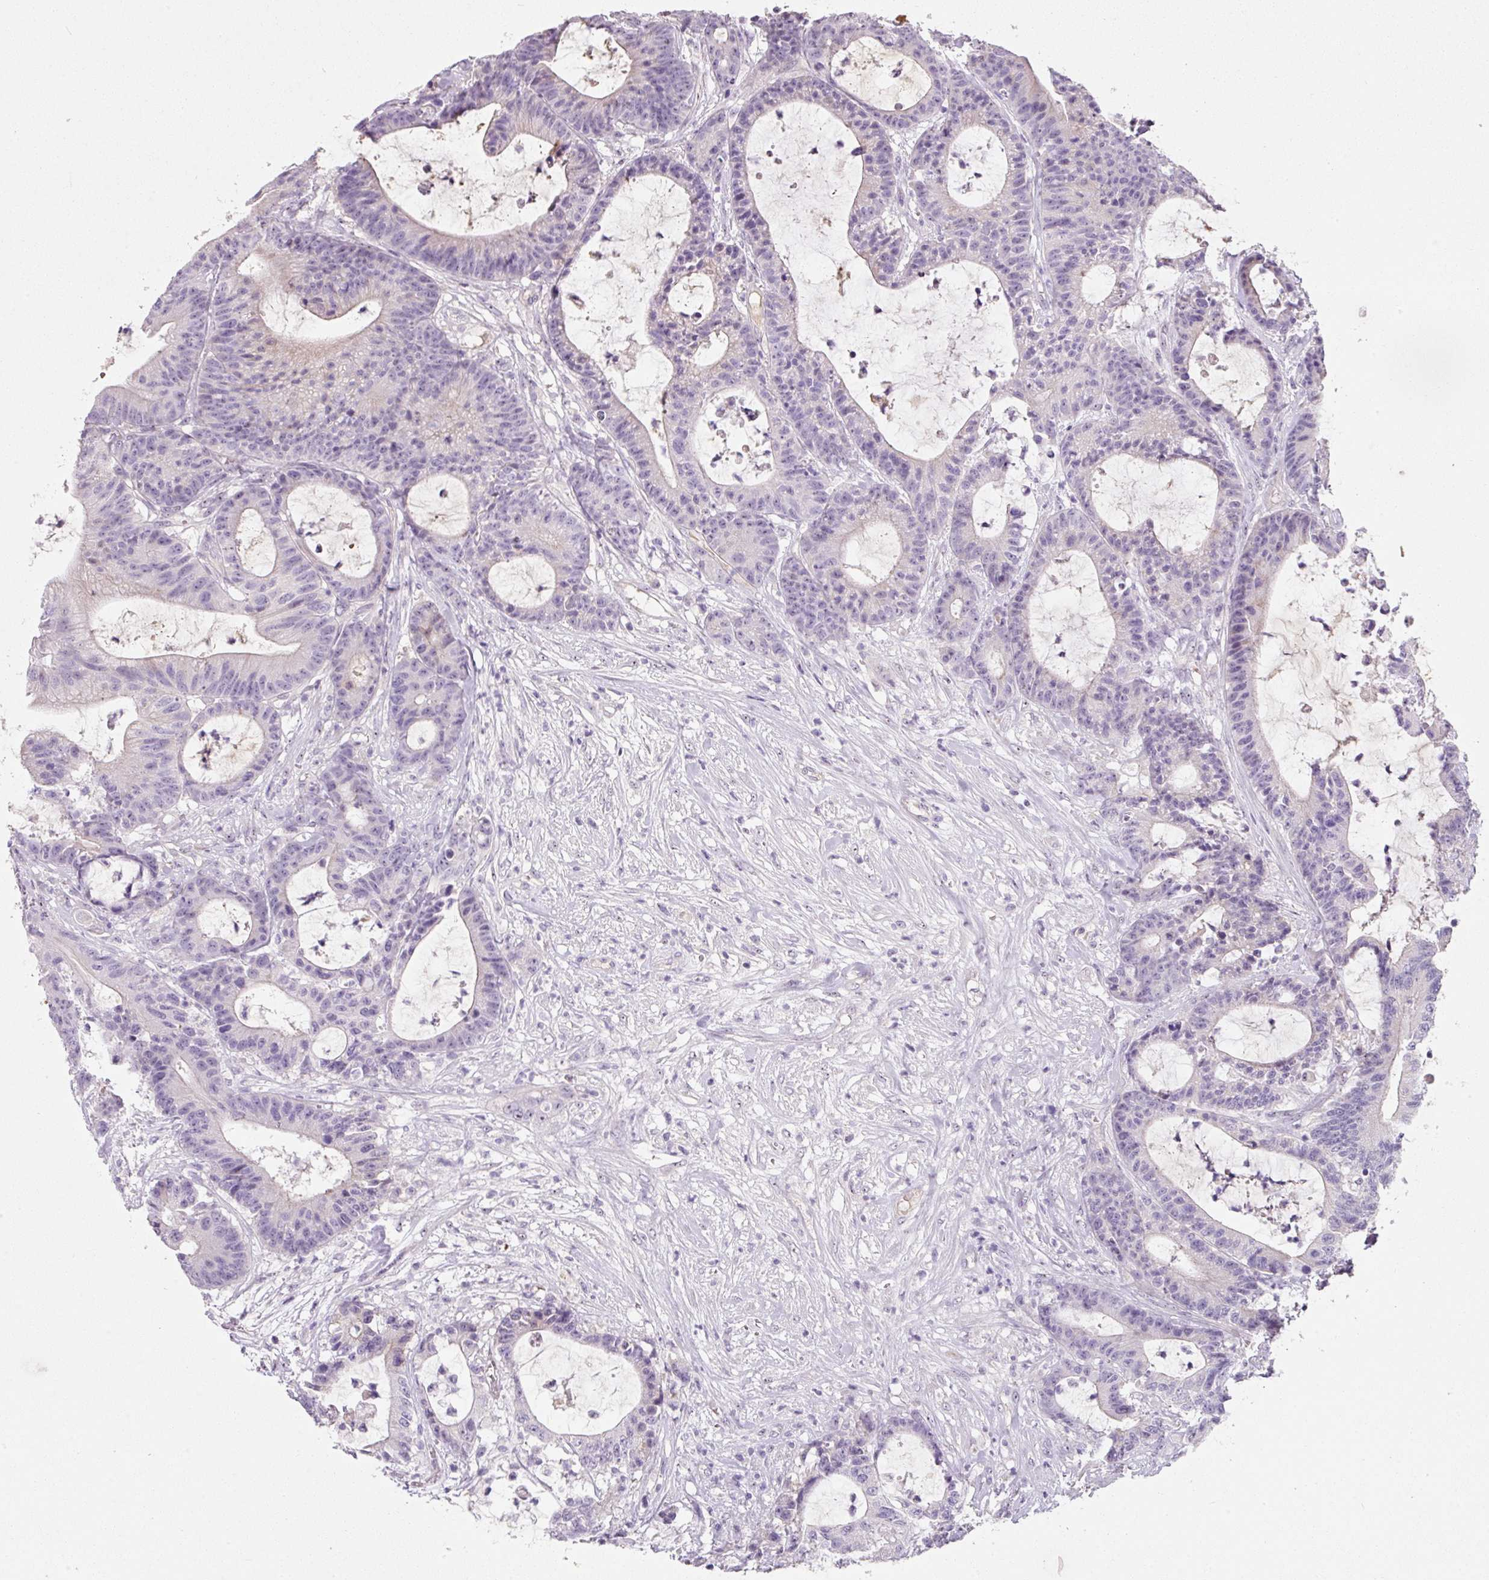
{"staining": {"intensity": "negative", "quantity": "none", "location": "none"}, "tissue": "colorectal cancer", "cell_type": "Tumor cells", "image_type": "cancer", "snomed": [{"axis": "morphology", "description": "Adenocarcinoma, NOS"}, {"axis": "topography", "description": "Colon"}], "caption": "High magnification brightfield microscopy of colorectal adenocarcinoma stained with DAB (3,3'-diaminobenzidine) (brown) and counterstained with hematoxylin (blue): tumor cells show no significant staining.", "gene": "TMEM37", "patient": {"sex": "female", "age": 84}}